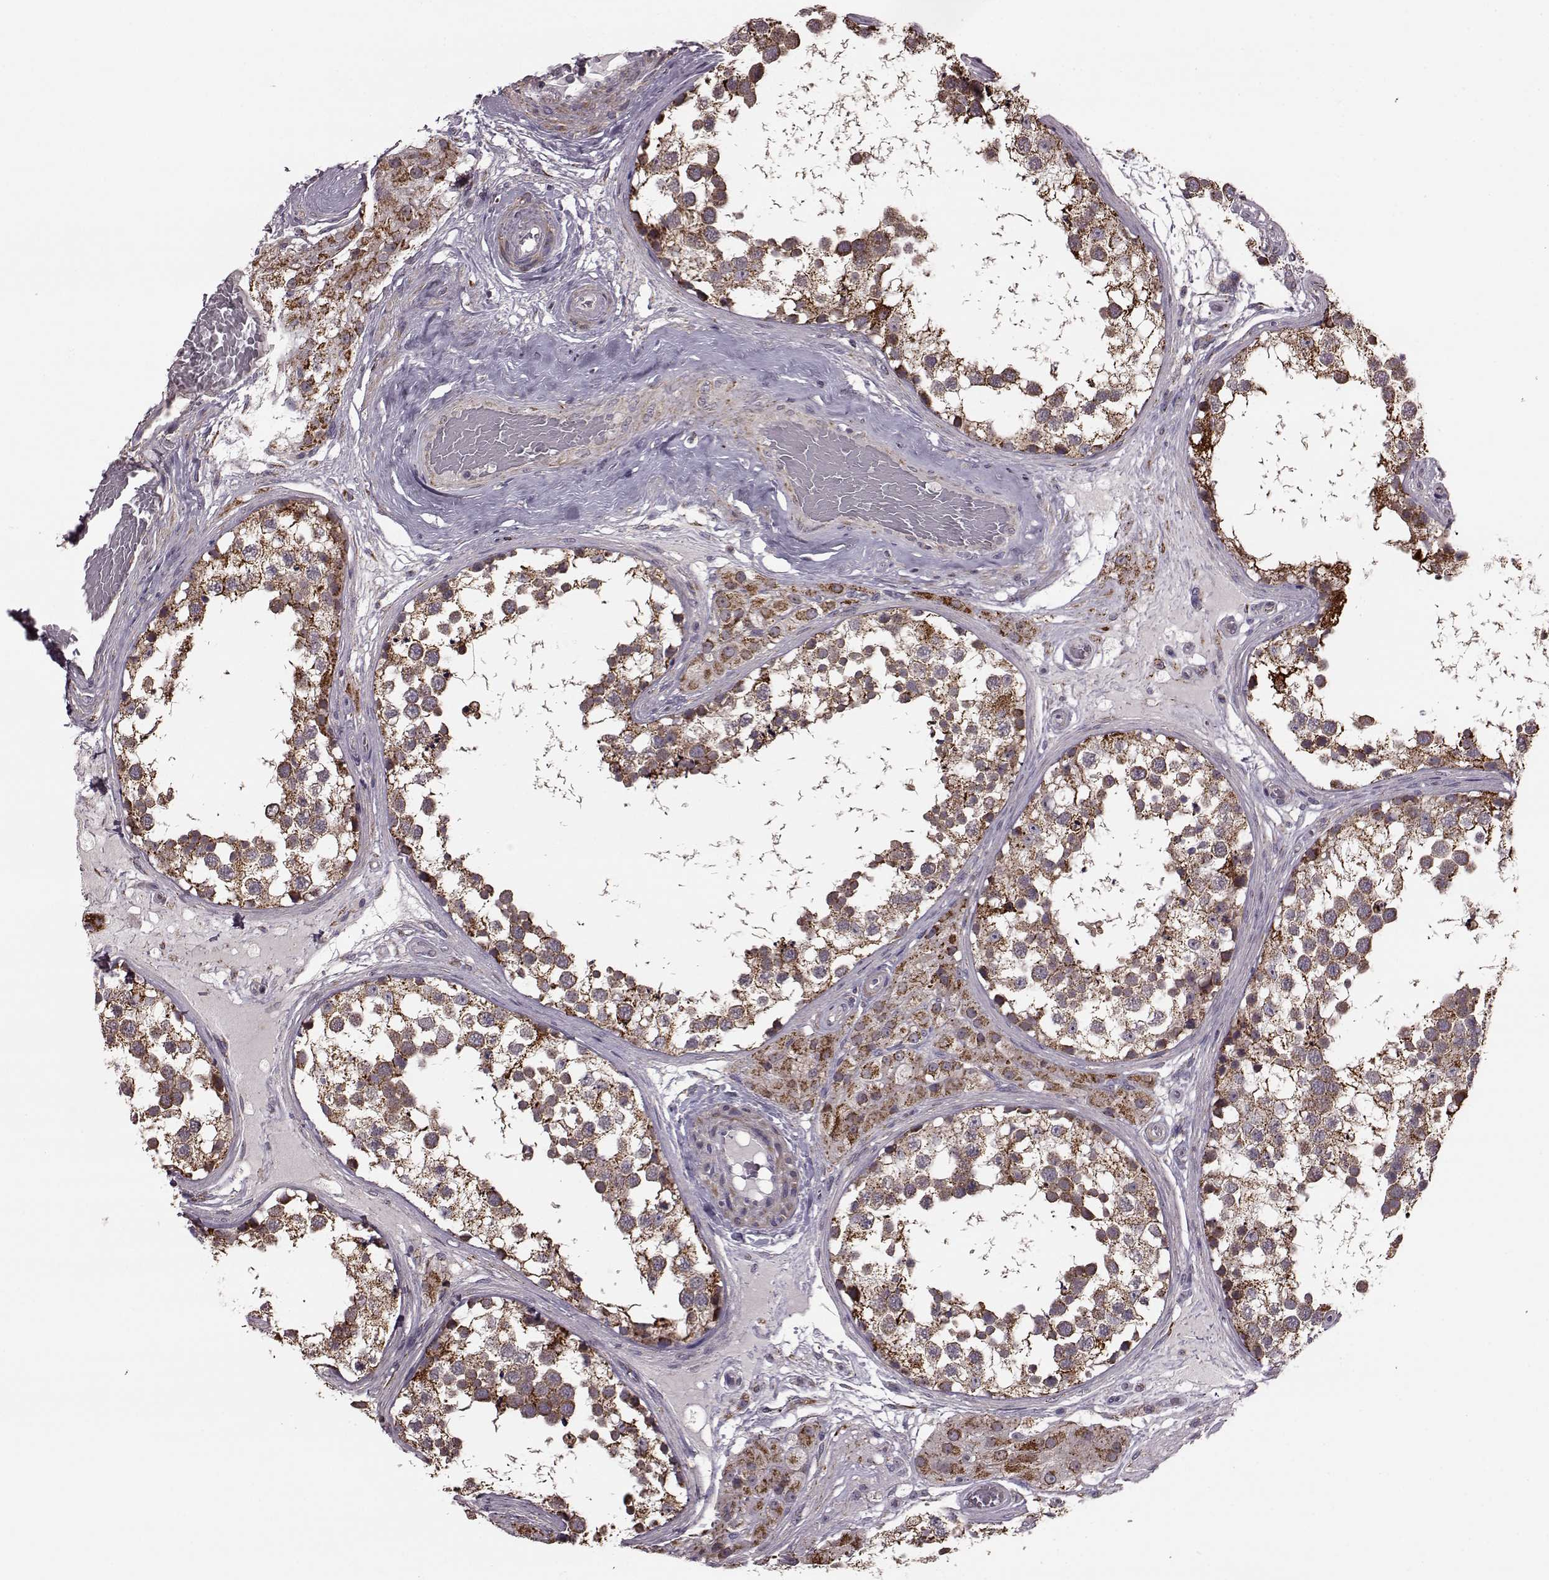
{"staining": {"intensity": "strong", "quantity": ">75%", "location": "cytoplasmic/membranous"}, "tissue": "testis", "cell_type": "Cells in seminiferous ducts", "image_type": "normal", "snomed": [{"axis": "morphology", "description": "Normal tissue, NOS"}, {"axis": "morphology", "description": "Seminoma, NOS"}, {"axis": "topography", "description": "Testis"}], "caption": "Immunohistochemical staining of unremarkable human testis shows strong cytoplasmic/membranous protein staining in approximately >75% of cells in seminiferous ducts. The staining was performed using DAB (3,3'-diaminobenzidine), with brown indicating positive protein expression. Nuclei are stained blue with hematoxylin.", "gene": "PUDP", "patient": {"sex": "male", "age": 65}}